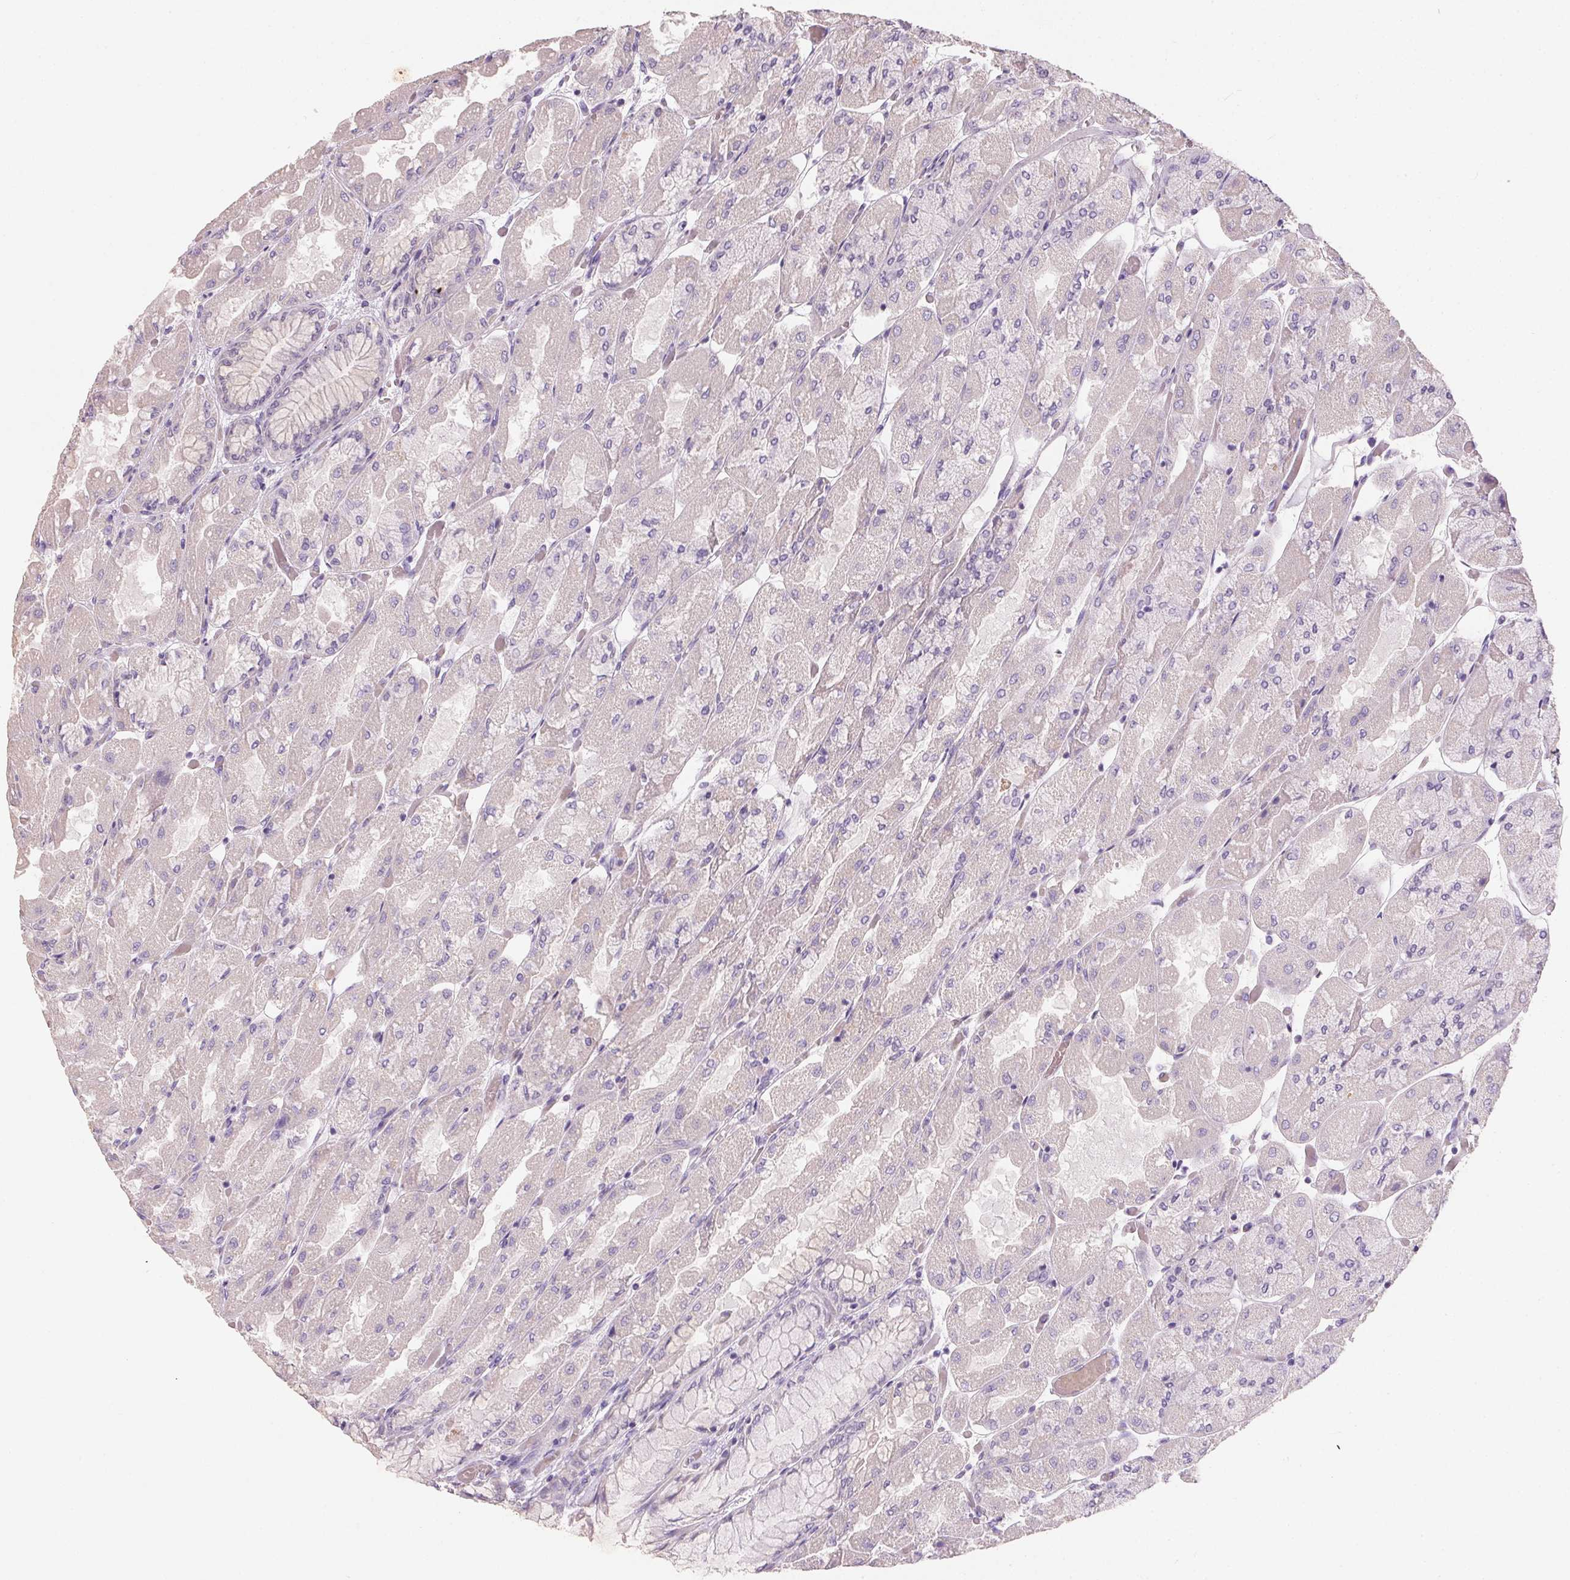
{"staining": {"intensity": "negative", "quantity": "none", "location": "none"}, "tissue": "stomach", "cell_type": "Glandular cells", "image_type": "normal", "snomed": [{"axis": "morphology", "description": "Normal tissue, NOS"}, {"axis": "topography", "description": "Stomach"}], "caption": "IHC image of normal stomach: human stomach stained with DAB (3,3'-diaminobenzidine) demonstrates no significant protein staining in glandular cells. (Brightfield microscopy of DAB (3,3'-diaminobenzidine) immunohistochemistry (IHC) at high magnification).", "gene": "HSD17B1", "patient": {"sex": "female", "age": 61}}